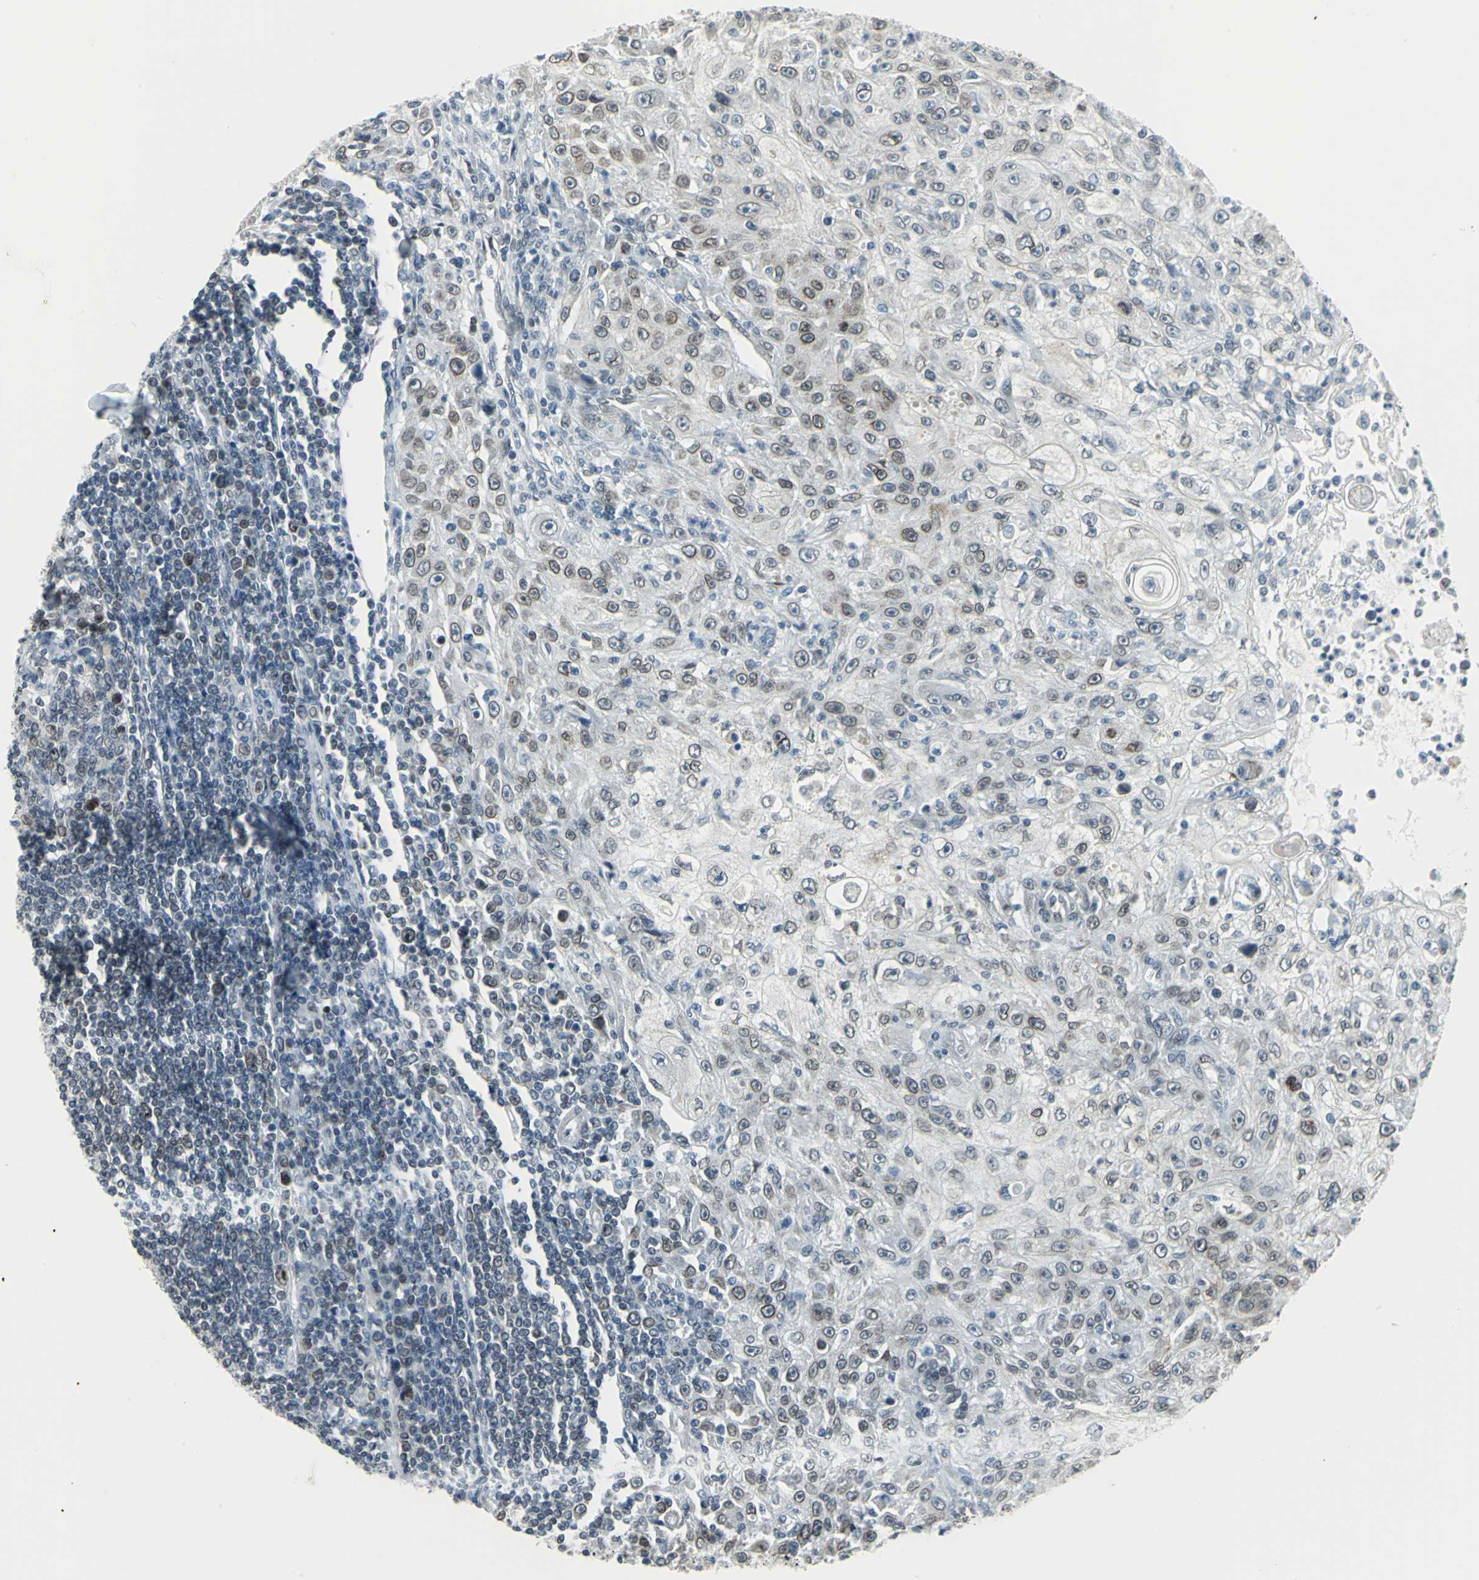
{"staining": {"intensity": "moderate", "quantity": "25%-75%", "location": "cytoplasmic/membranous,nuclear"}, "tissue": "skin cancer", "cell_type": "Tumor cells", "image_type": "cancer", "snomed": [{"axis": "morphology", "description": "Squamous cell carcinoma, NOS"}, {"axis": "topography", "description": "Skin"}], "caption": "Tumor cells show moderate cytoplasmic/membranous and nuclear staining in approximately 25%-75% of cells in skin cancer.", "gene": "SNUPN", "patient": {"sex": "male", "age": 75}}